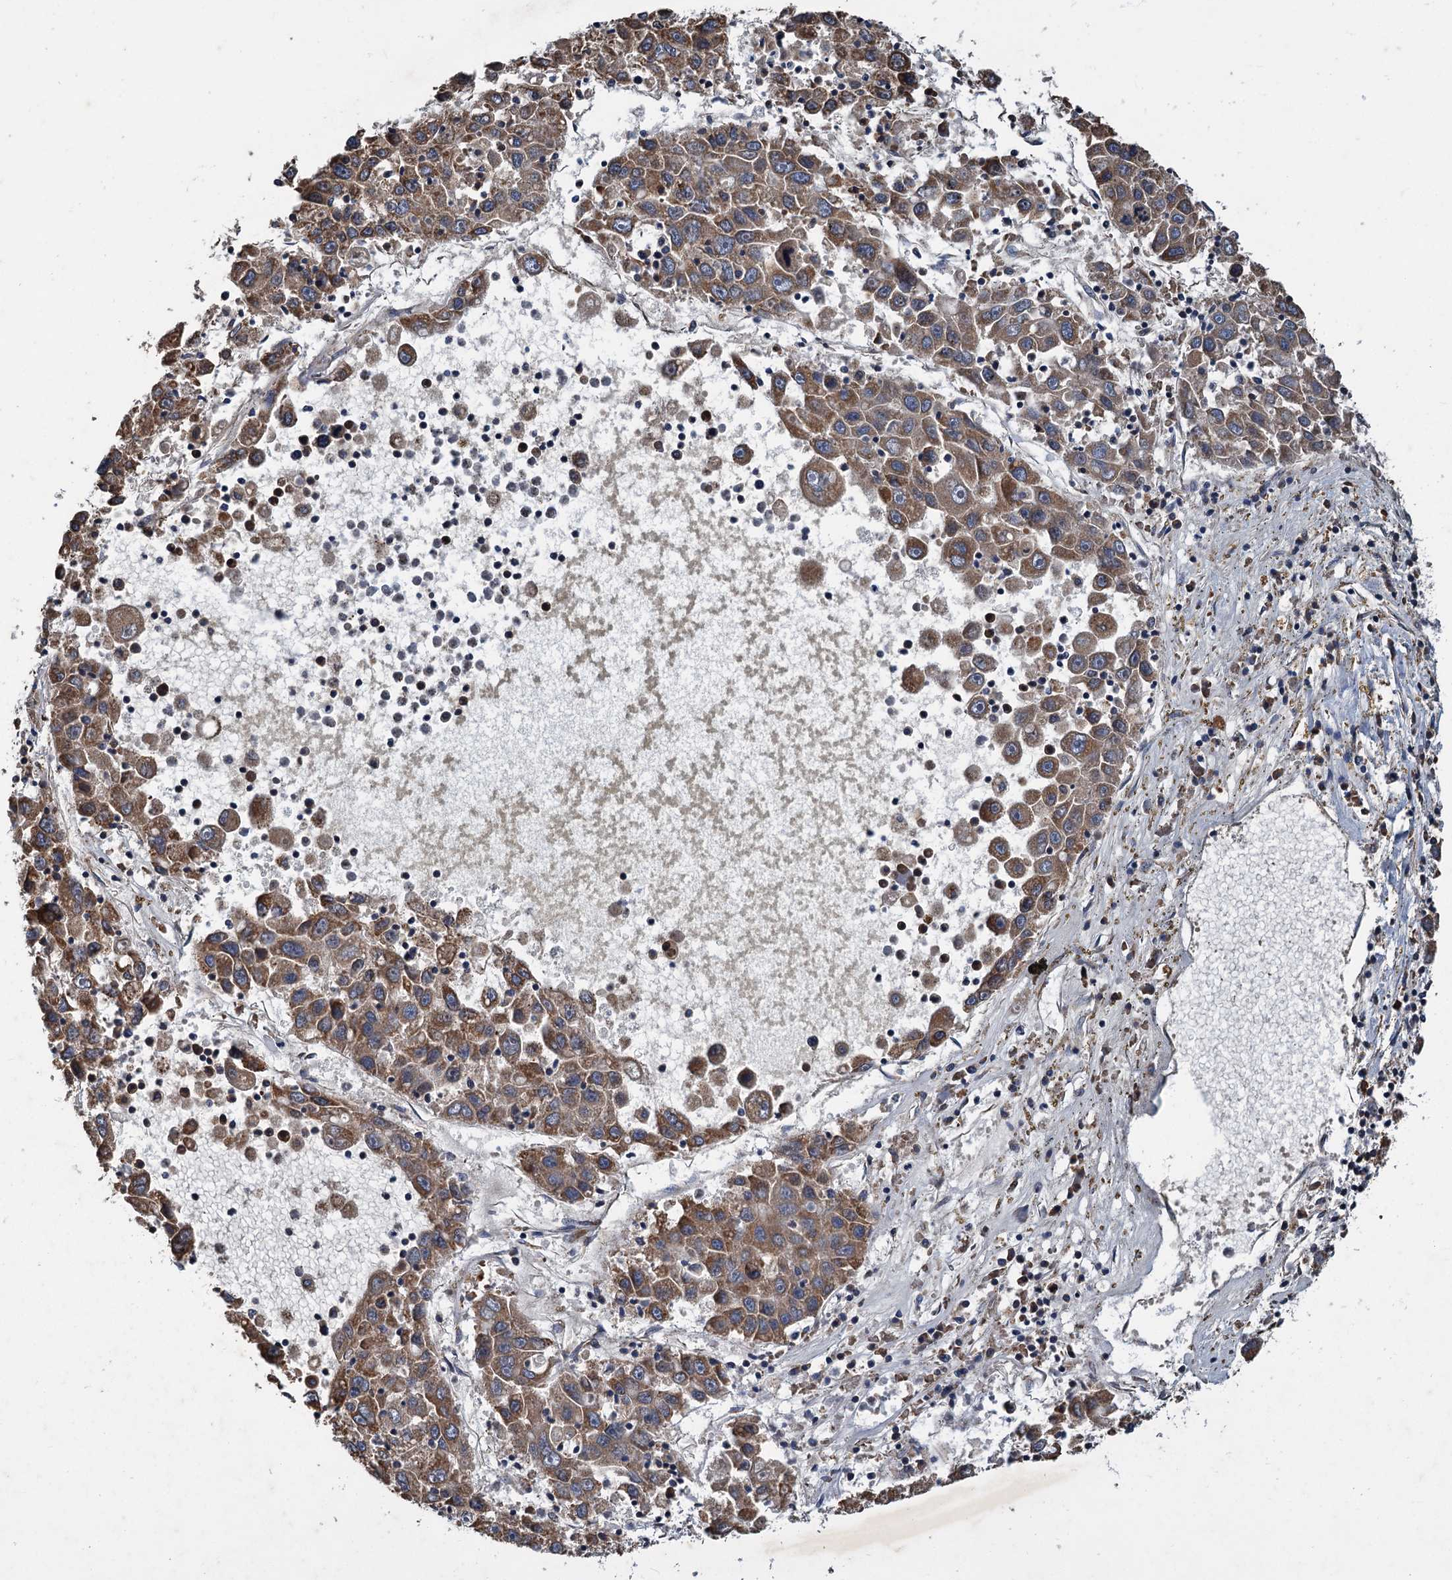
{"staining": {"intensity": "moderate", "quantity": ">75%", "location": "cytoplasmic/membranous"}, "tissue": "liver cancer", "cell_type": "Tumor cells", "image_type": "cancer", "snomed": [{"axis": "morphology", "description": "Carcinoma, Hepatocellular, NOS"}, {"axis": "topography", "description": "Liver"}], "caption": "IHC staining of liver hepatocellular carcinoma, which exhibits medium levels of moderate cytoplasmic/membranous expression in about >75% of tumor cells indicating moderate cytoplasmic/membranous protein expression. The staining was performed using DAB (brown) for protein detection and nuclei were counterstained in hematoxylin (blue).", "gene": "LINS1", "patient": {"sex": "male", "age": 49}}